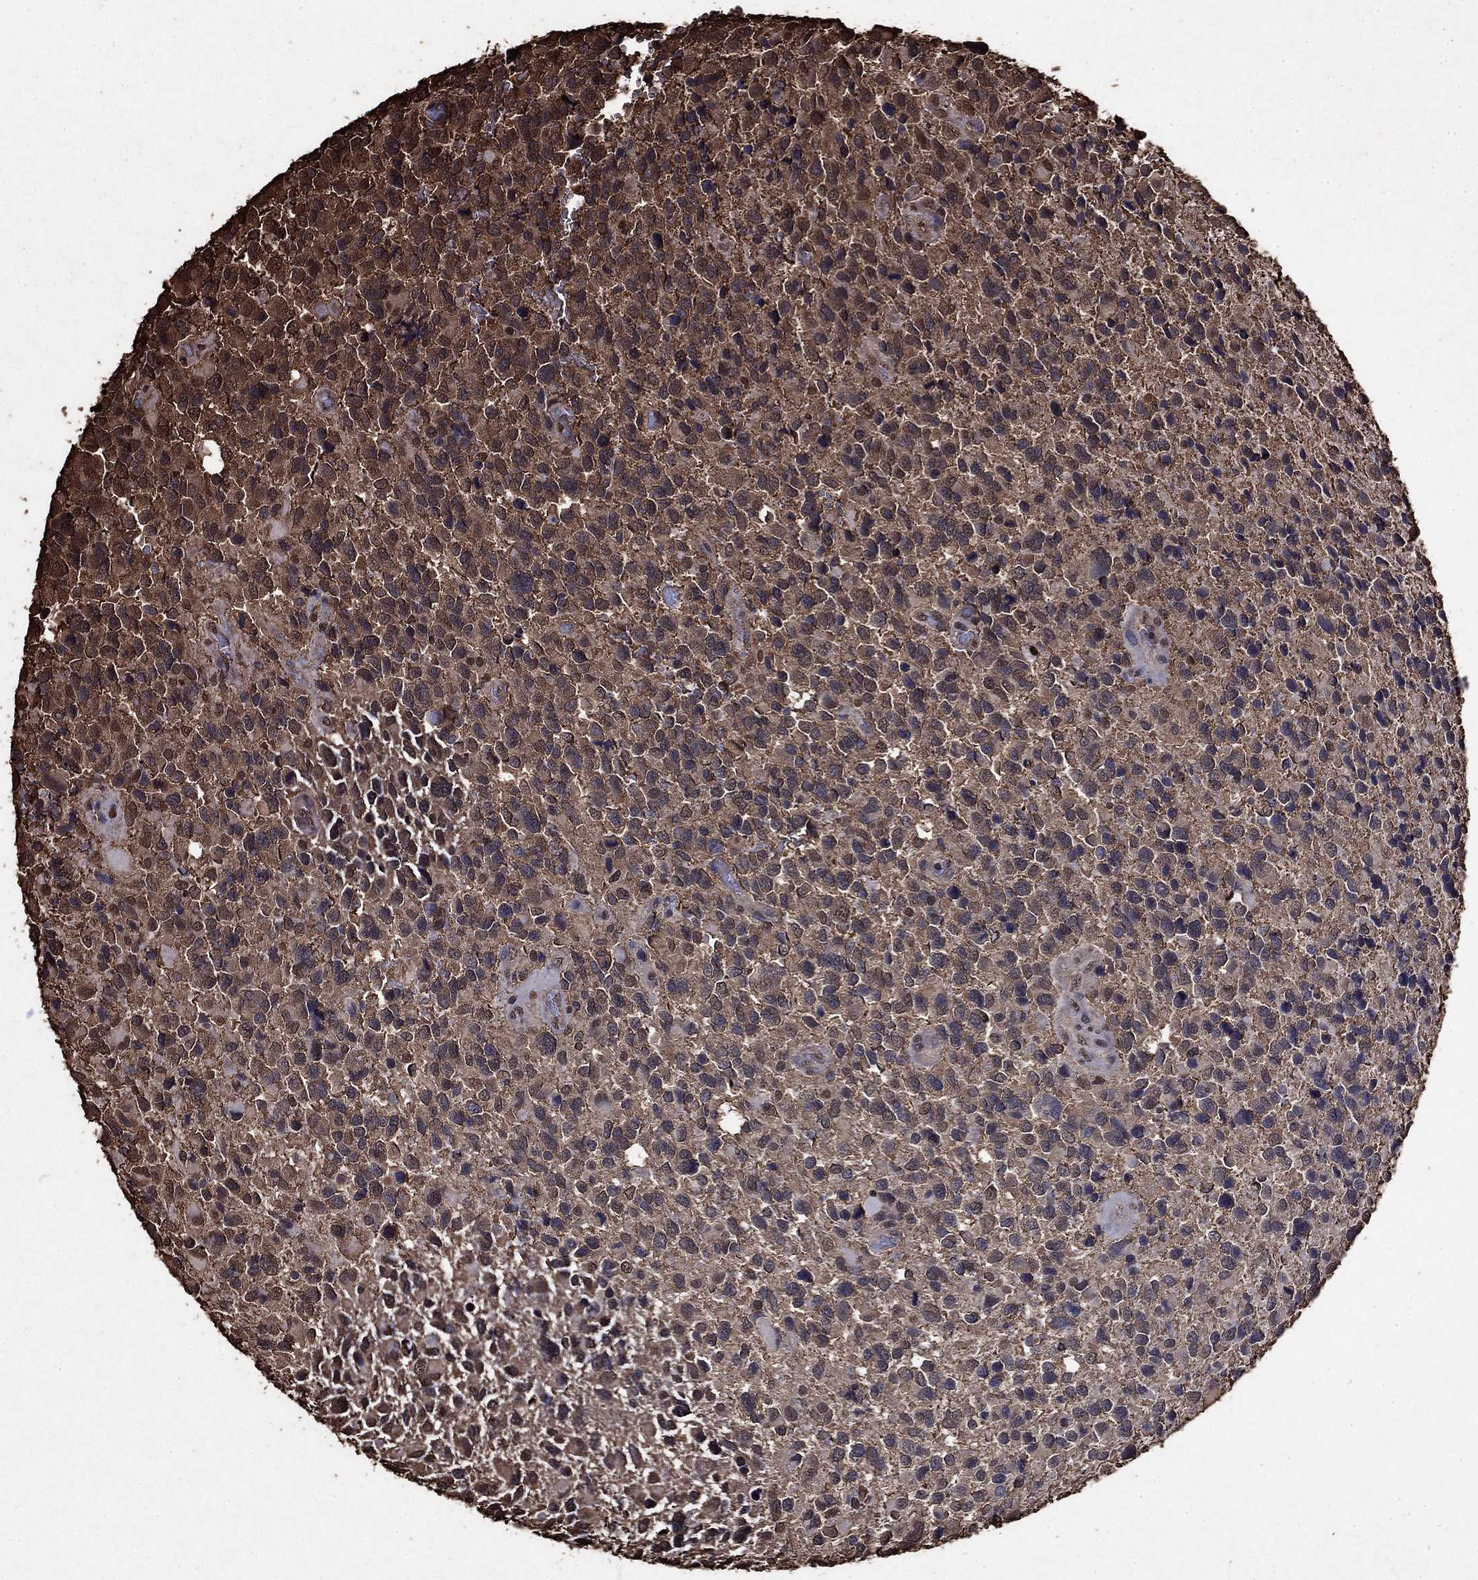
{"staining": {"intensity": "moderate", "quantity": "<25%", "location": "cytoplasmic/membranous"}, "tissue": "glioma", "cell_type": "Tumor cells", "image_type": "cancer", "snomed": [{"axis": "morphology", "description": "Glioma, malignant, Low grade"}, {"axis": "topography", "description": "Brain"}], "caption": "Malignant glioma (low-grade) stained for a protein reveals moderate cytoplasmic/membranous positivity in tumor cells.", "gene": "GAPDH", "patient": {"sex": "female", "age": 32}}